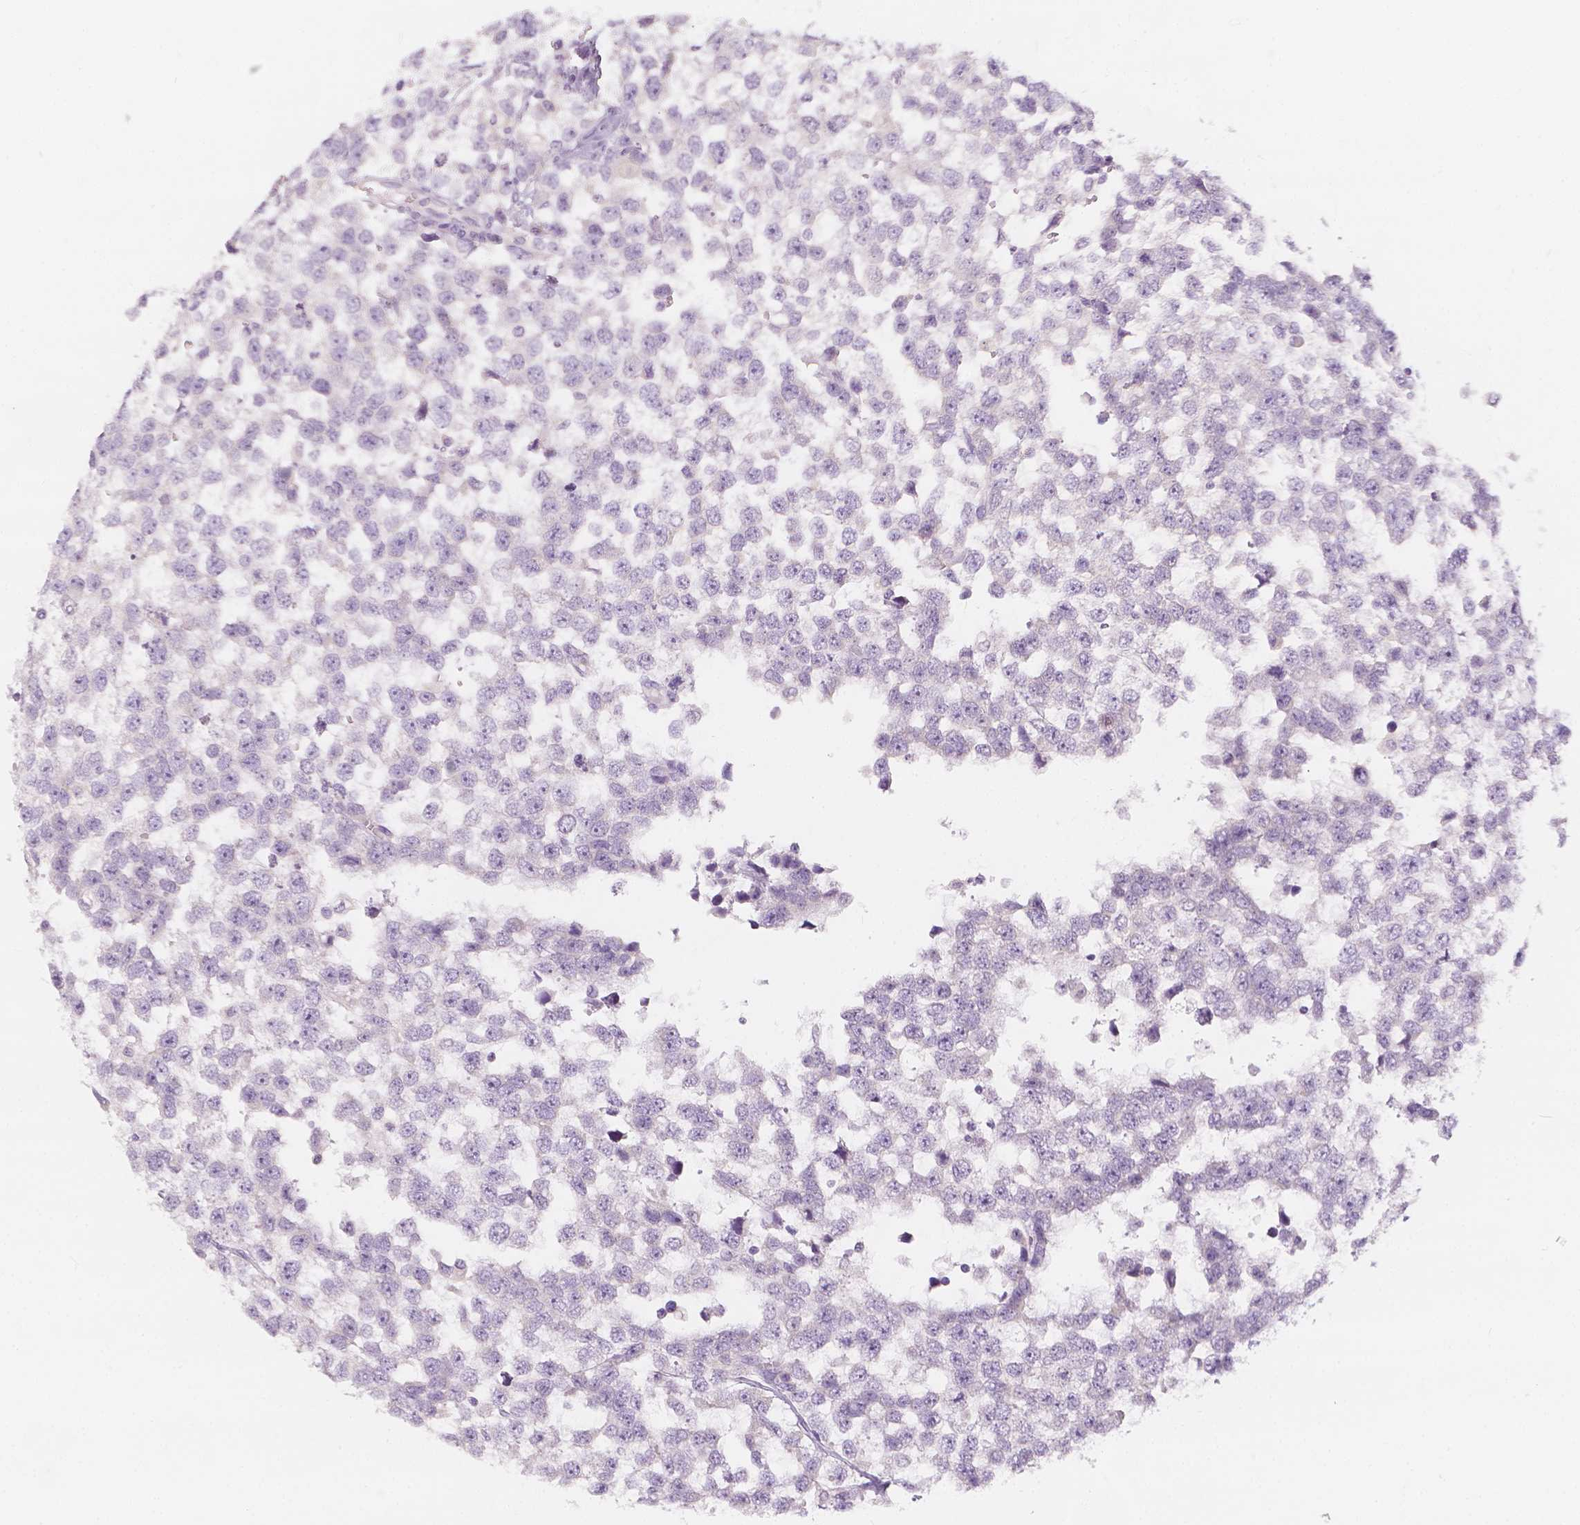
{"staining": {"intensity": "negative", "quantity": "none", "location": "none"}, "tissue": "testis cancer", "cell_type": "Tumor cells", "image_type": "cancer", "snomed": [{"axis": "morphology", "description": "Seminoma, NOS"}, {"axis": "topography", "description": "Testis"}], "caption": "Immunohistochemical staining of human seminoma (testis) reveals no significant positivity in tumor cells.", "gene": "RBFOX1", "patient": {"sex": "male", "age": 34}}